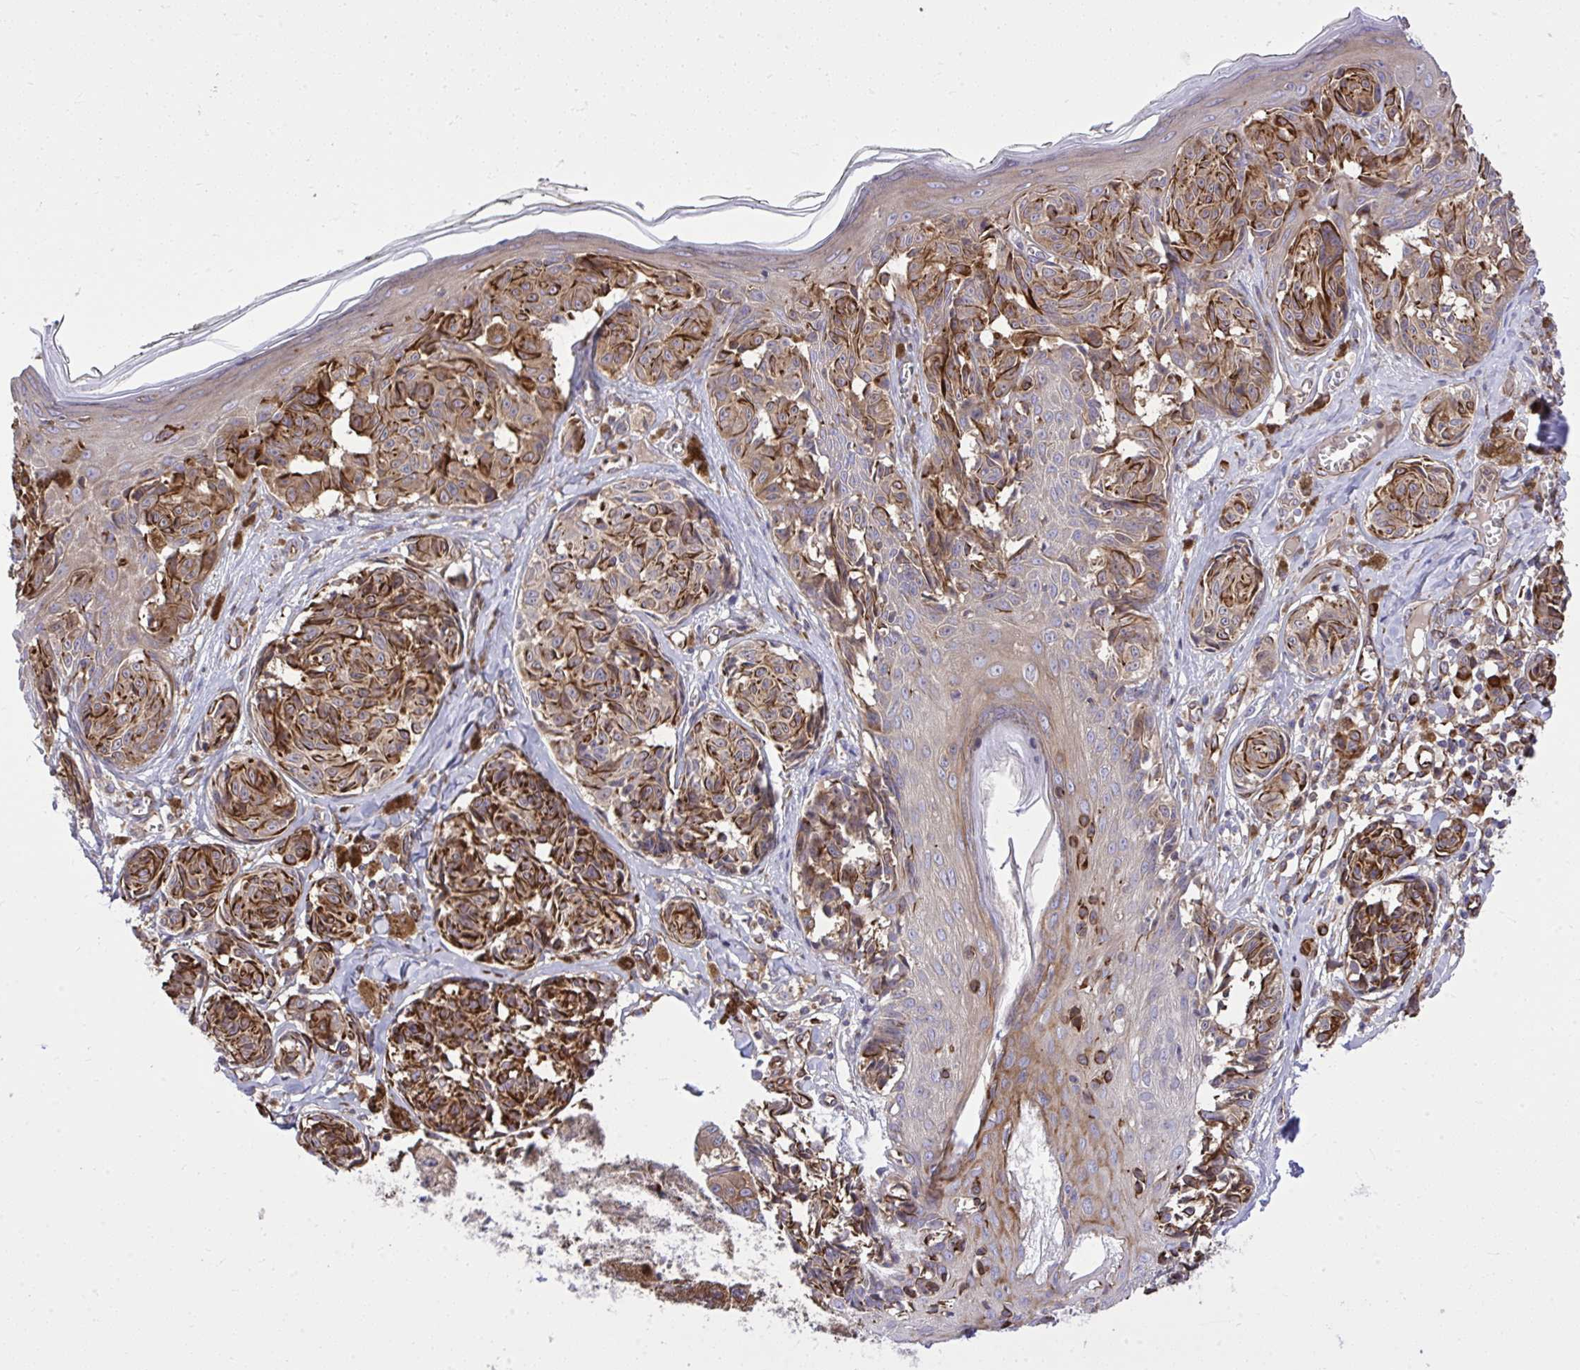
{"staining": {"intensity": "moderate", "quantity": ">75%", "location": "cytoplasmic/membranous"}, "tissue": "melanoma", "cell_type": "Tumor cells", "image_type": "cancer", "snomed": [{"axis": "morphology", "description": "Malignant melanoma, NOS"}, {"axis": "topography", "description": "Skin"}], "caption": "Melanoma stained with a brown dye exhibits moderate cytoplasmic/membranous positive expression in about >75% of tumor cells.", "gene": "PAIP2", "patient": {"sex": "female", "age": 43}}